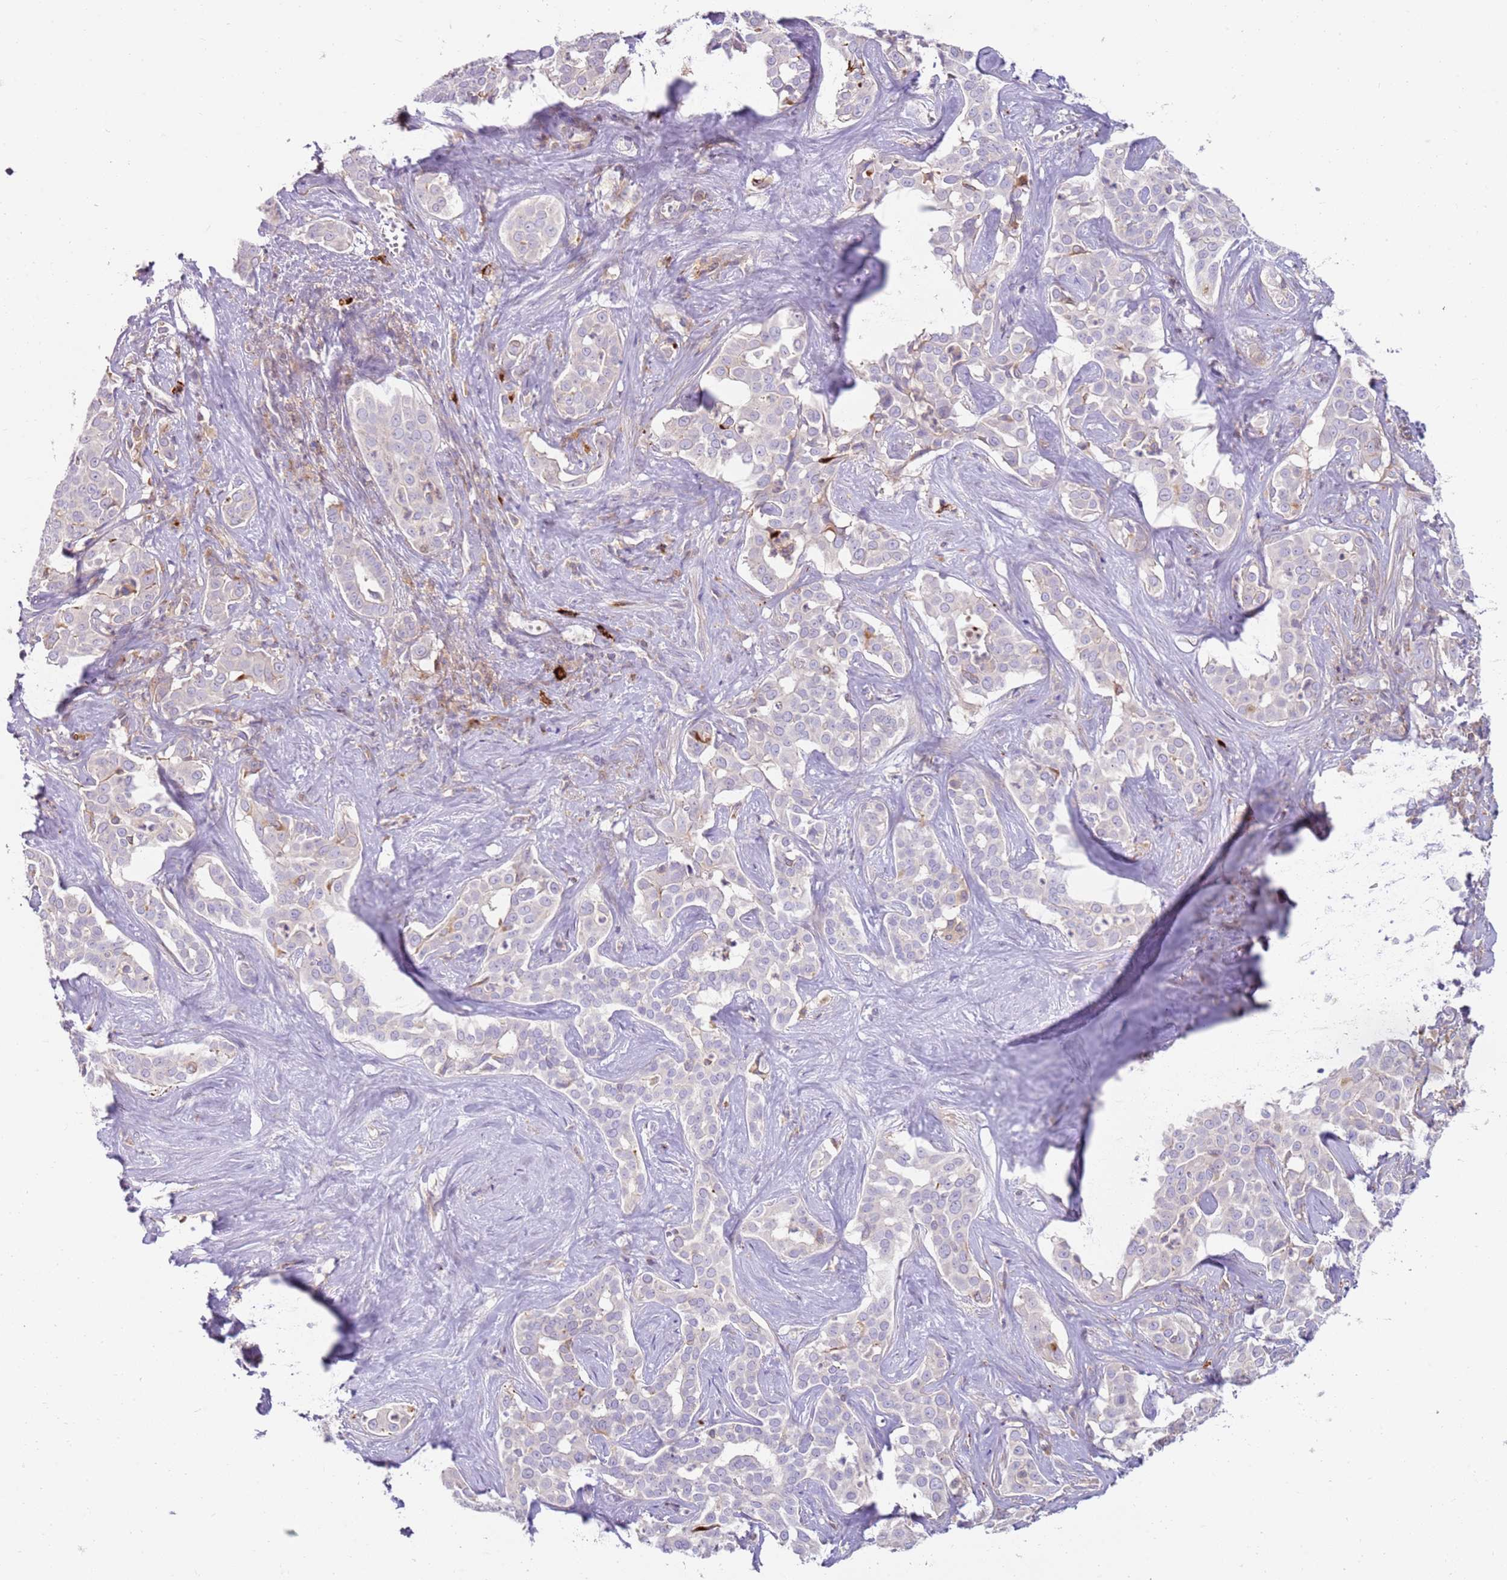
{"staining": {"intensity": "negative", "quantity": "none", "location": "none"}, "tissue": "liver cancer", "cell_type": "Tumor cells", "image_type": "cancer", "snomed": [{"axis": "morphology", "description": "Cholangiocarcinoma"}, {"axis": "topography", "description": "Liver"}], "caption": "Tumor cells are negative for brown protein staining in liver cancer.", "gene": "FPR1", "patient": {"sex": "male", "age": 67}}